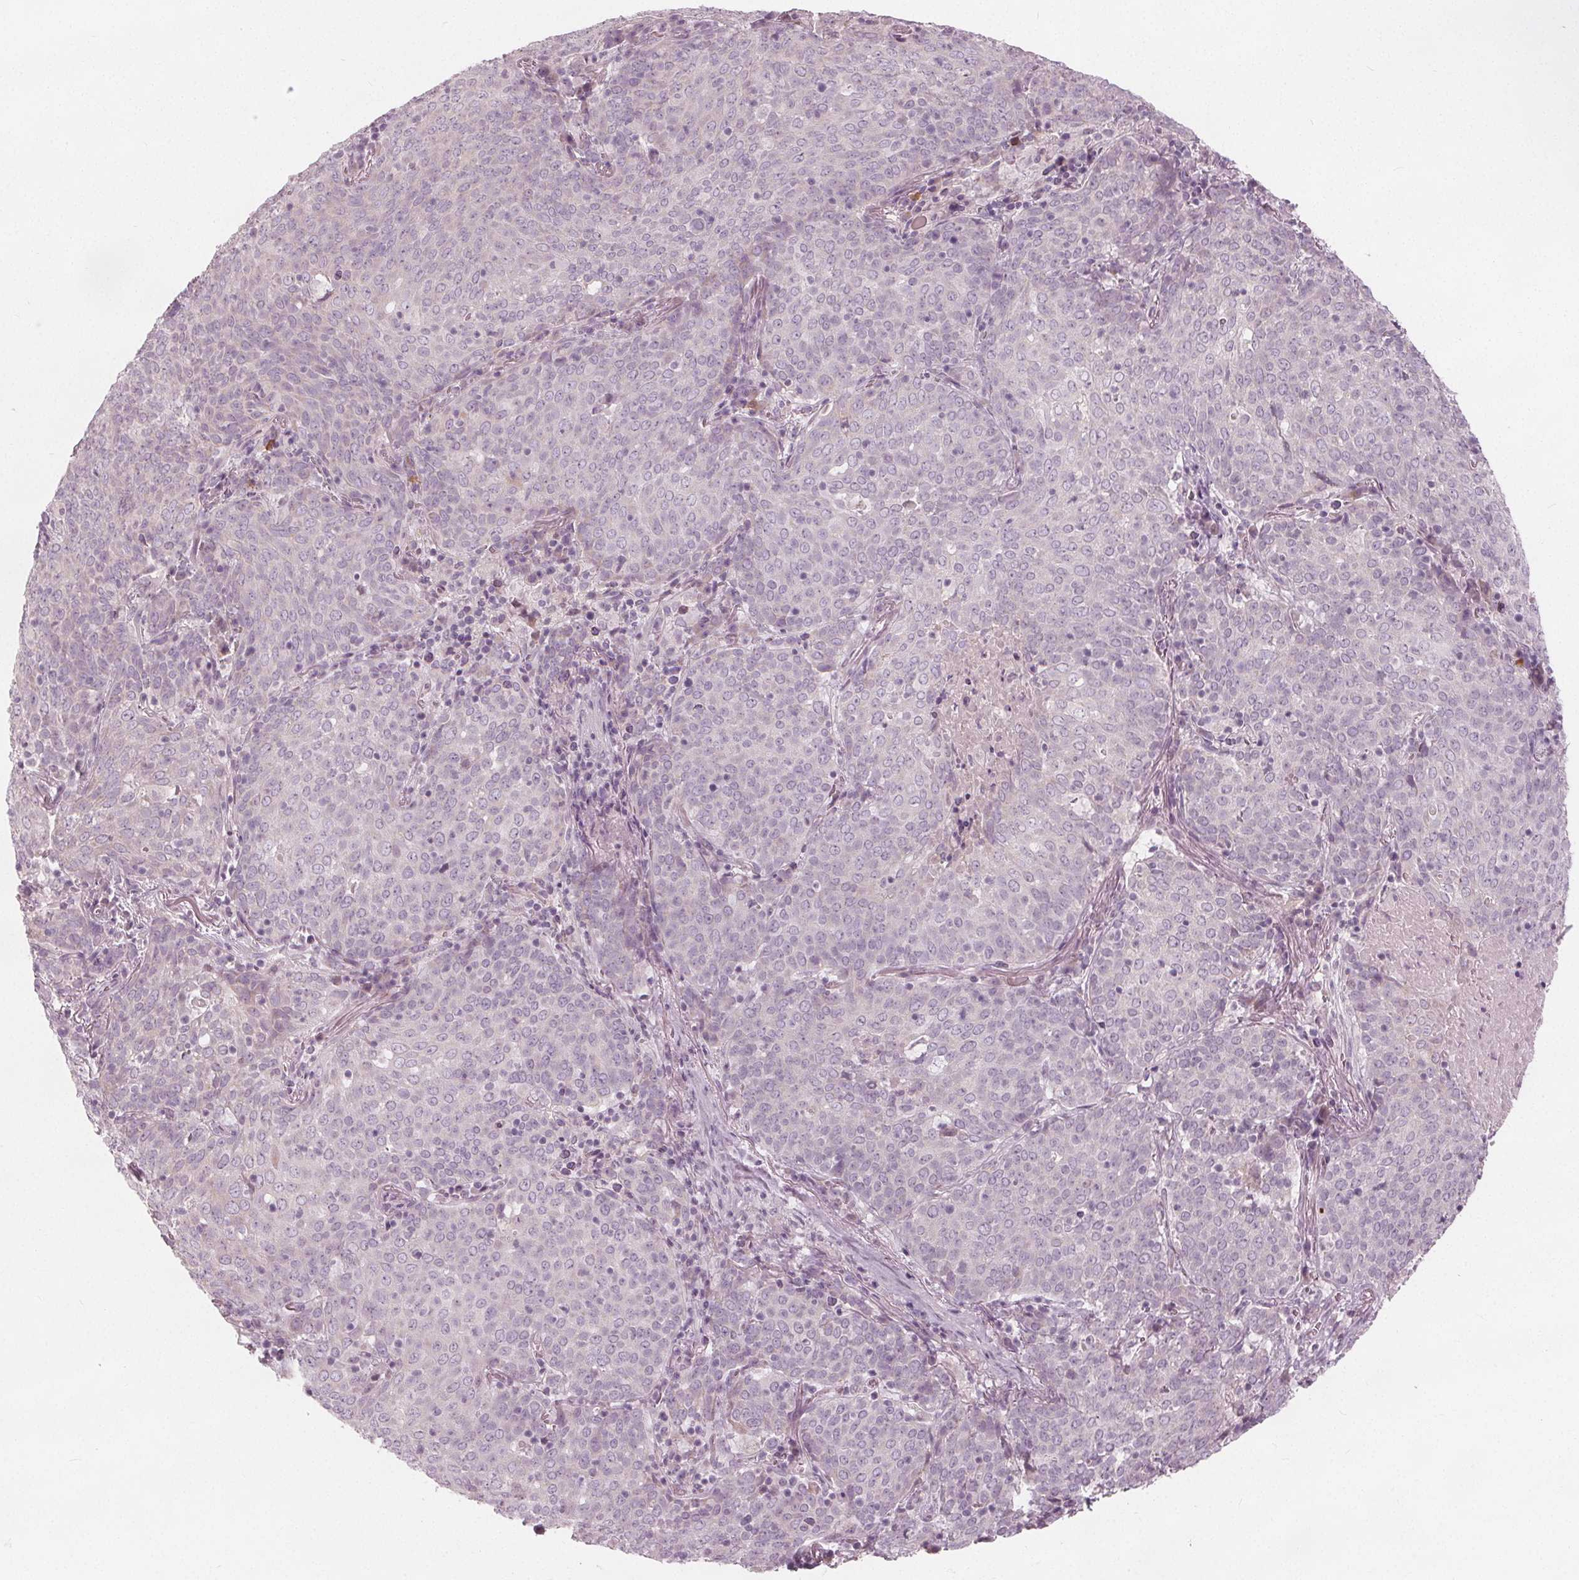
{"staining": {"intensity": "negative", "quantity": "none", "location": "none"}, "tissue": "lung cancer", "cell_type": "Tumor cells", "image_type": "cancer", "snomed": [{"axis": "morphology", "description": "Squamous cell carcinoma, NOS"}, {"axis": "topography", "description": "Lung"}], "caption": "DAB immunohistochemical staining of squamous cell carcinoma (lung) displays no significant staining in tumor cells.", "gene": "BRSK1", "patient": {"sex": "male", "age": 82}}